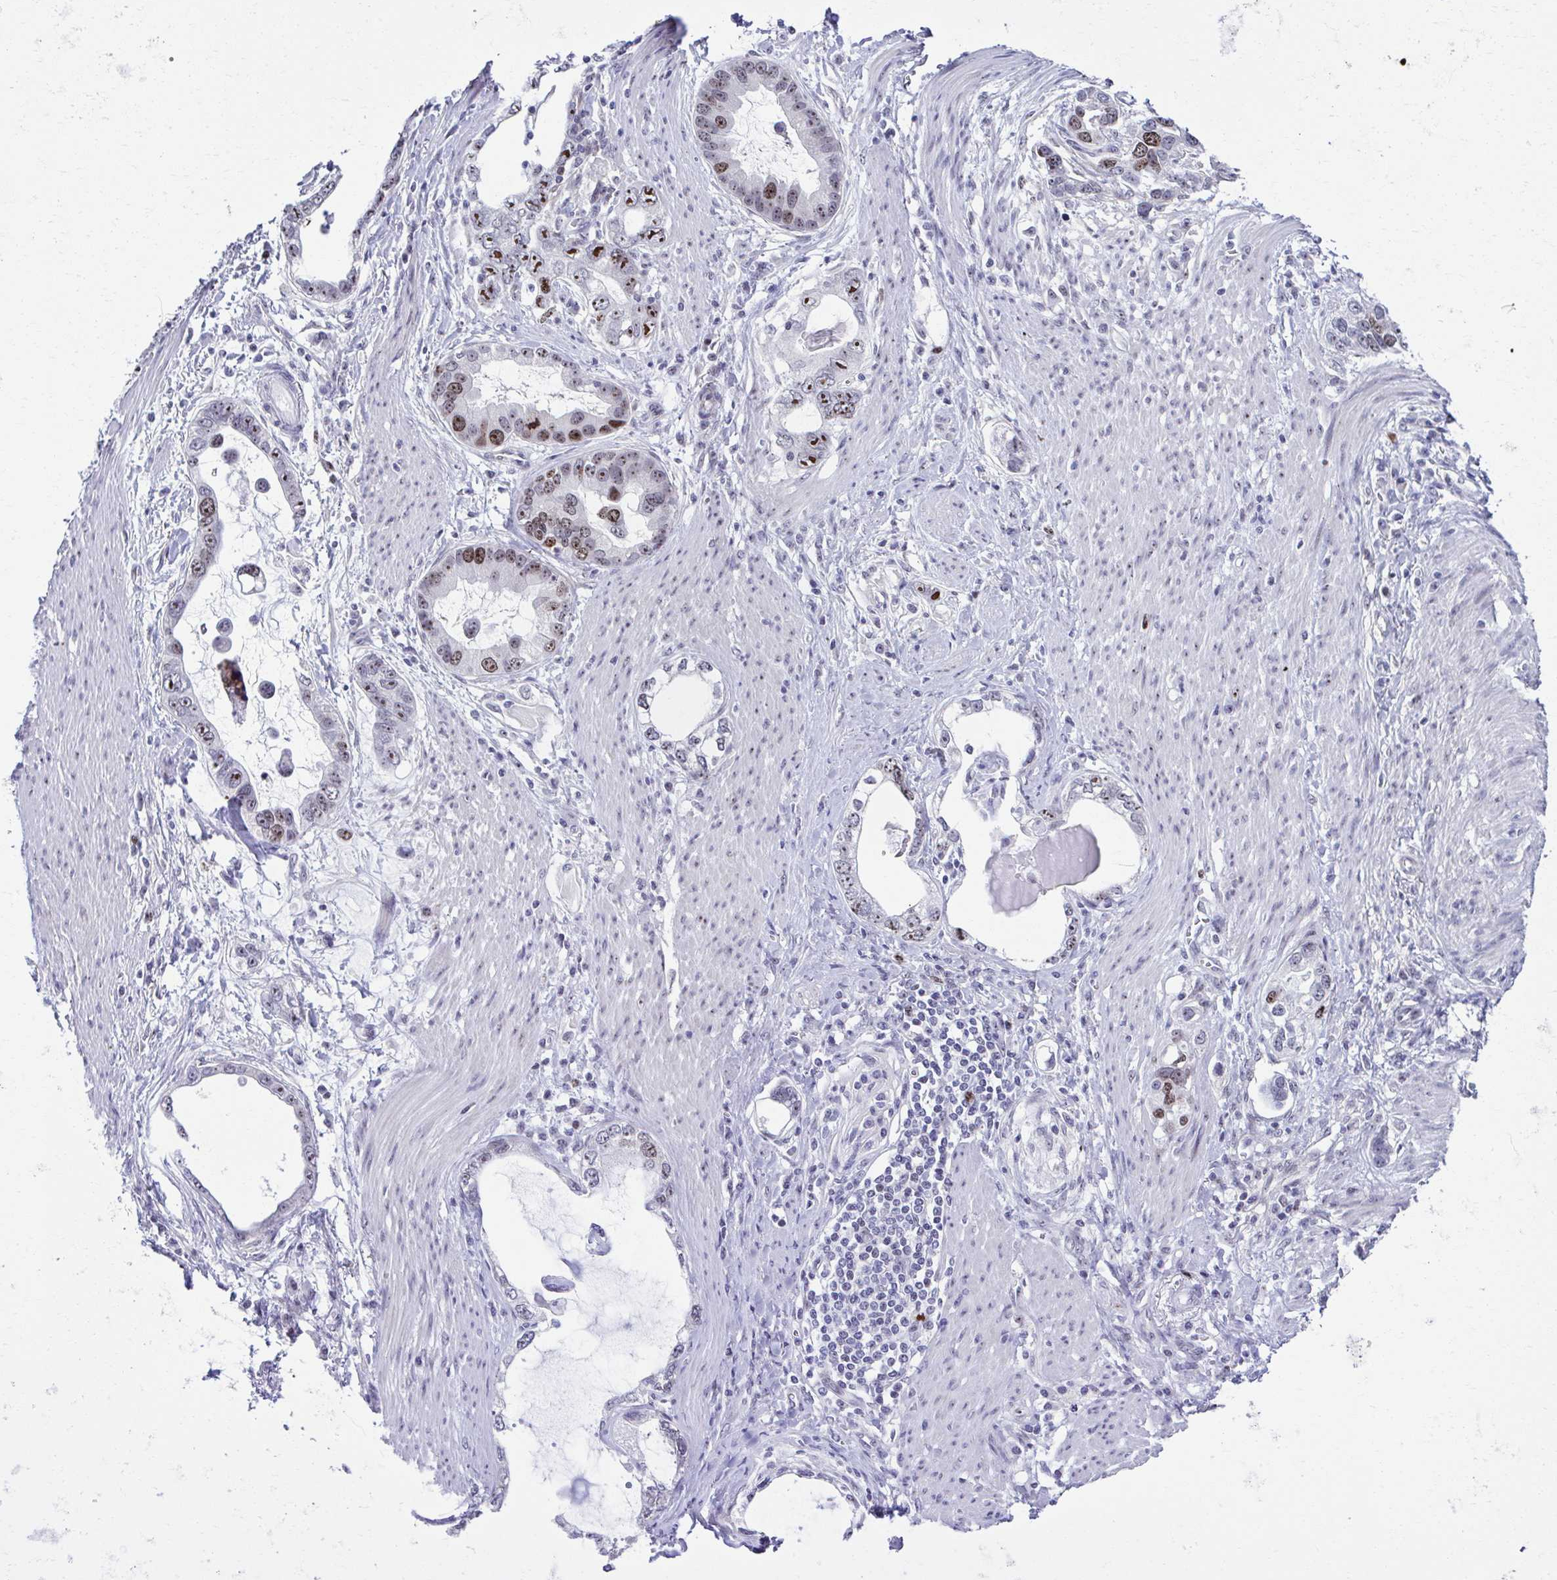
{"staining": {"intensity": "moderate", "quantity": "25%-75%", "location": "nuclear"}, "tissue": "stomach cancer", "cell_type": "Tumor cells", "image_type": "cancer", "snomed": [{"axis": "morphology", "description": "Adenocarcinoma, NOS"}, {"axis": "topography", "description": "Stomach, lower"}], "caption": "Human stomach cancer (adenocarcinoma) stained with a protein marker reveals moderate staining in tumor cells.", "gene": "CEP72", "patient": {"sex": "female", "age": 93}}